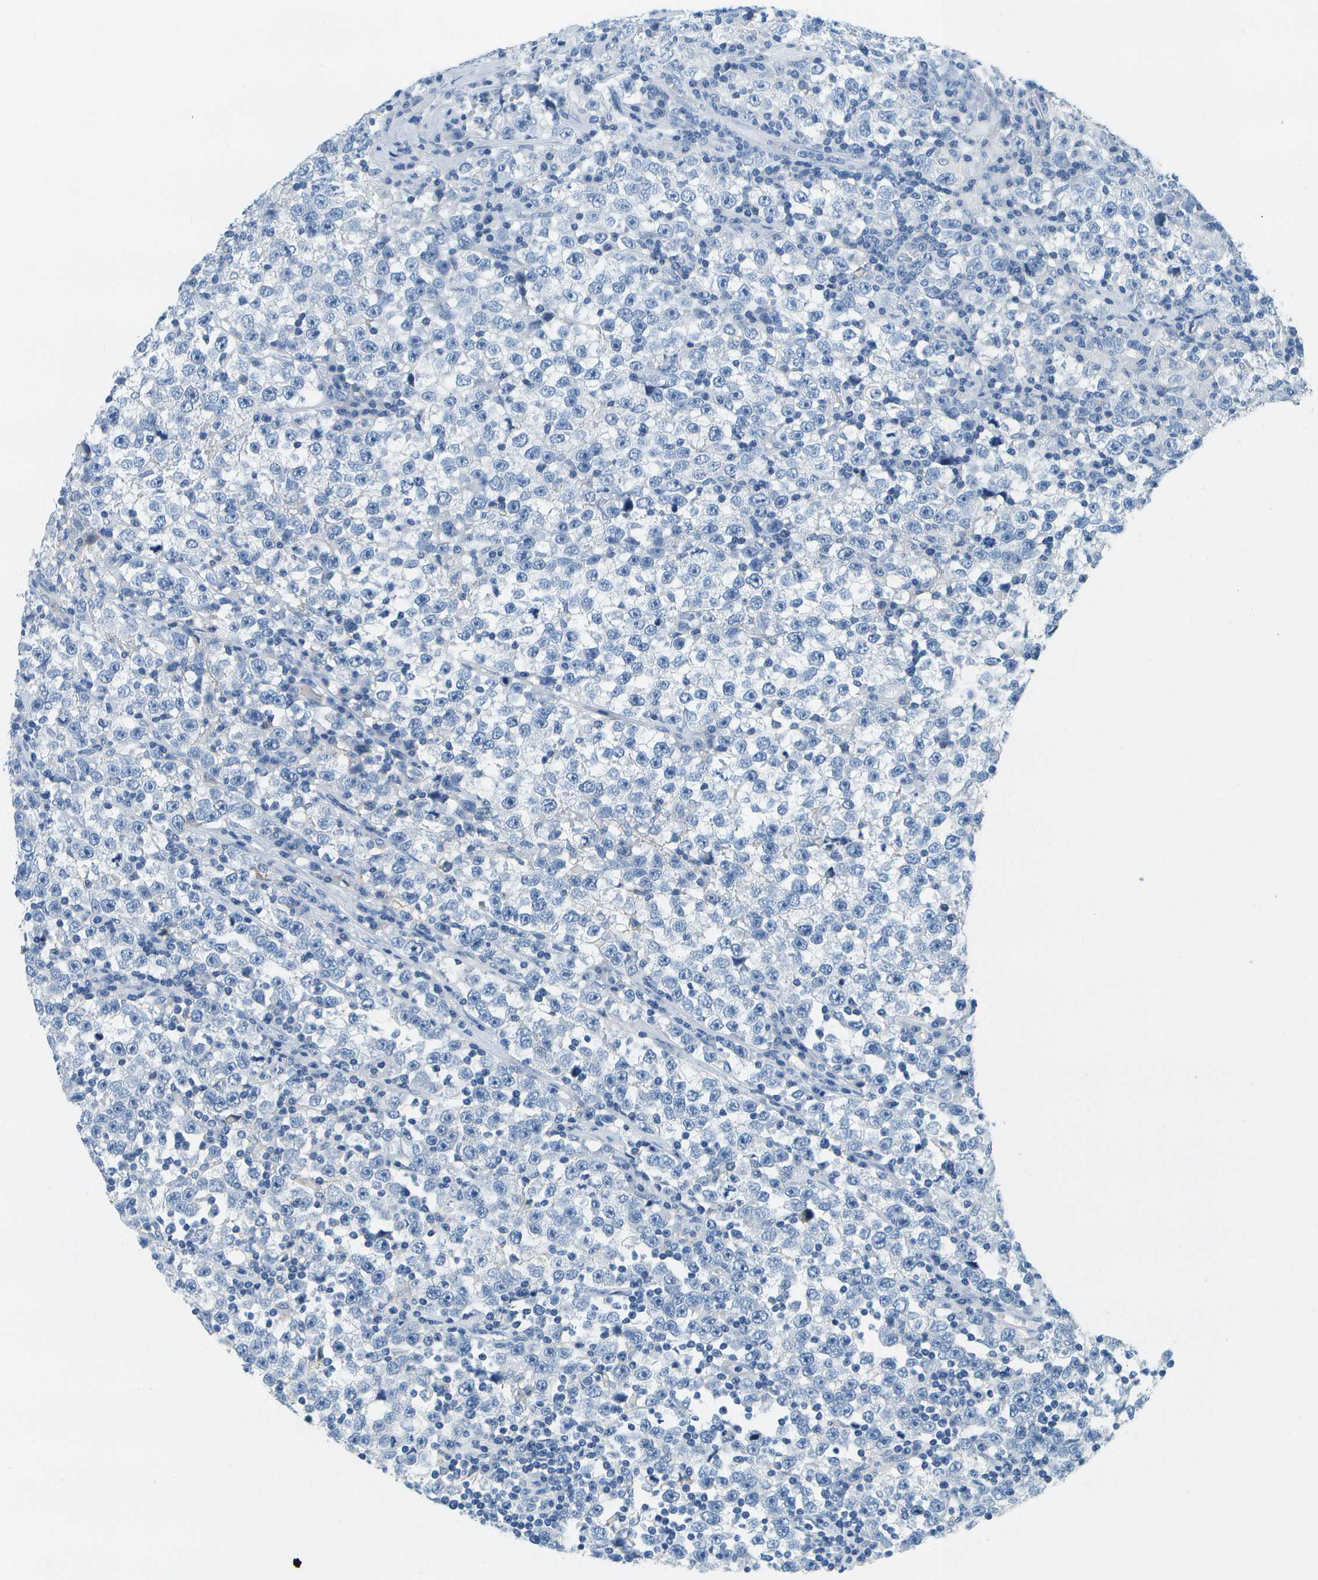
{"staining": {"intensity": "negative", "quantity": "none", "location": "none"}, "tissue": "testis cancer", "cell_type": "Tumor cells", "image_type": "cancer", "snomed": [{"axis": "morphology", "description": "Seminoma, NOS"}, {"axis": "topography", "description": "Testis"}], "caption": "The micrograph shows no staining of tumor cells in seminoma (testis).", "gene": "SERPINA1", "patient": {"sex": "male", "age": 43}}